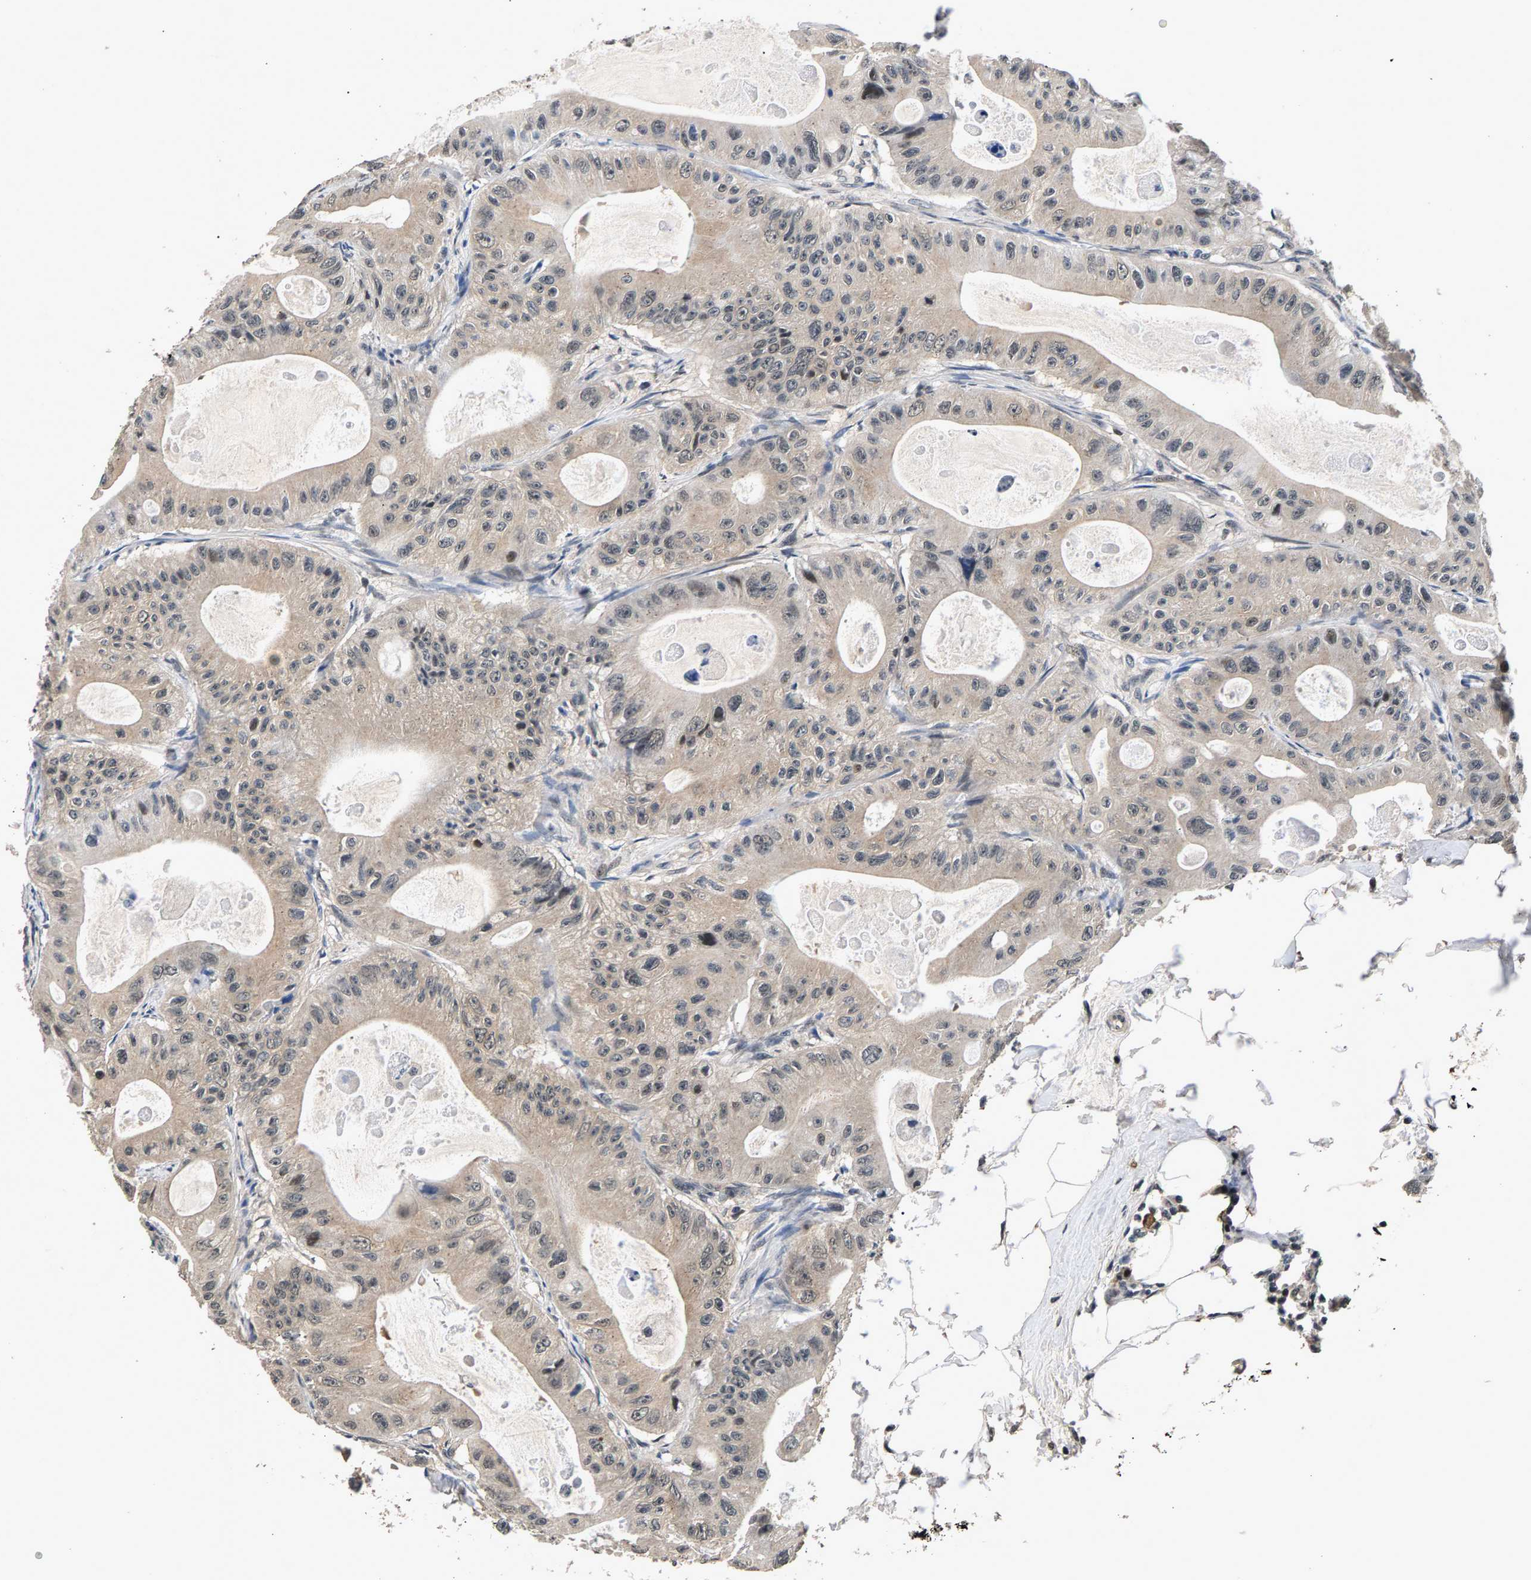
{"staining": {"intensity": "weak", "quantity": "25%-75%", "location": "cytoplasmic/membranous,nuclear"}, "tissue": "colorectal cancer", "cell_type": "Tumor cells", "image_type": "cancer", "snomed": [{"axis": "morphology", "description": "Adenocarcinoma, NOS"}, {"axis": "topography", "description": "Colon"}], "caption": "Tumor cells display low levels of weak cytoplasmic/membranous and nuclear expression in approximately 25%-75% of cells in human colorectal cancer (adenocarcinoma). Nuclei are stained in blue.", "gene": "RBM33", "patient": {"sex": "female", "age": 46}}